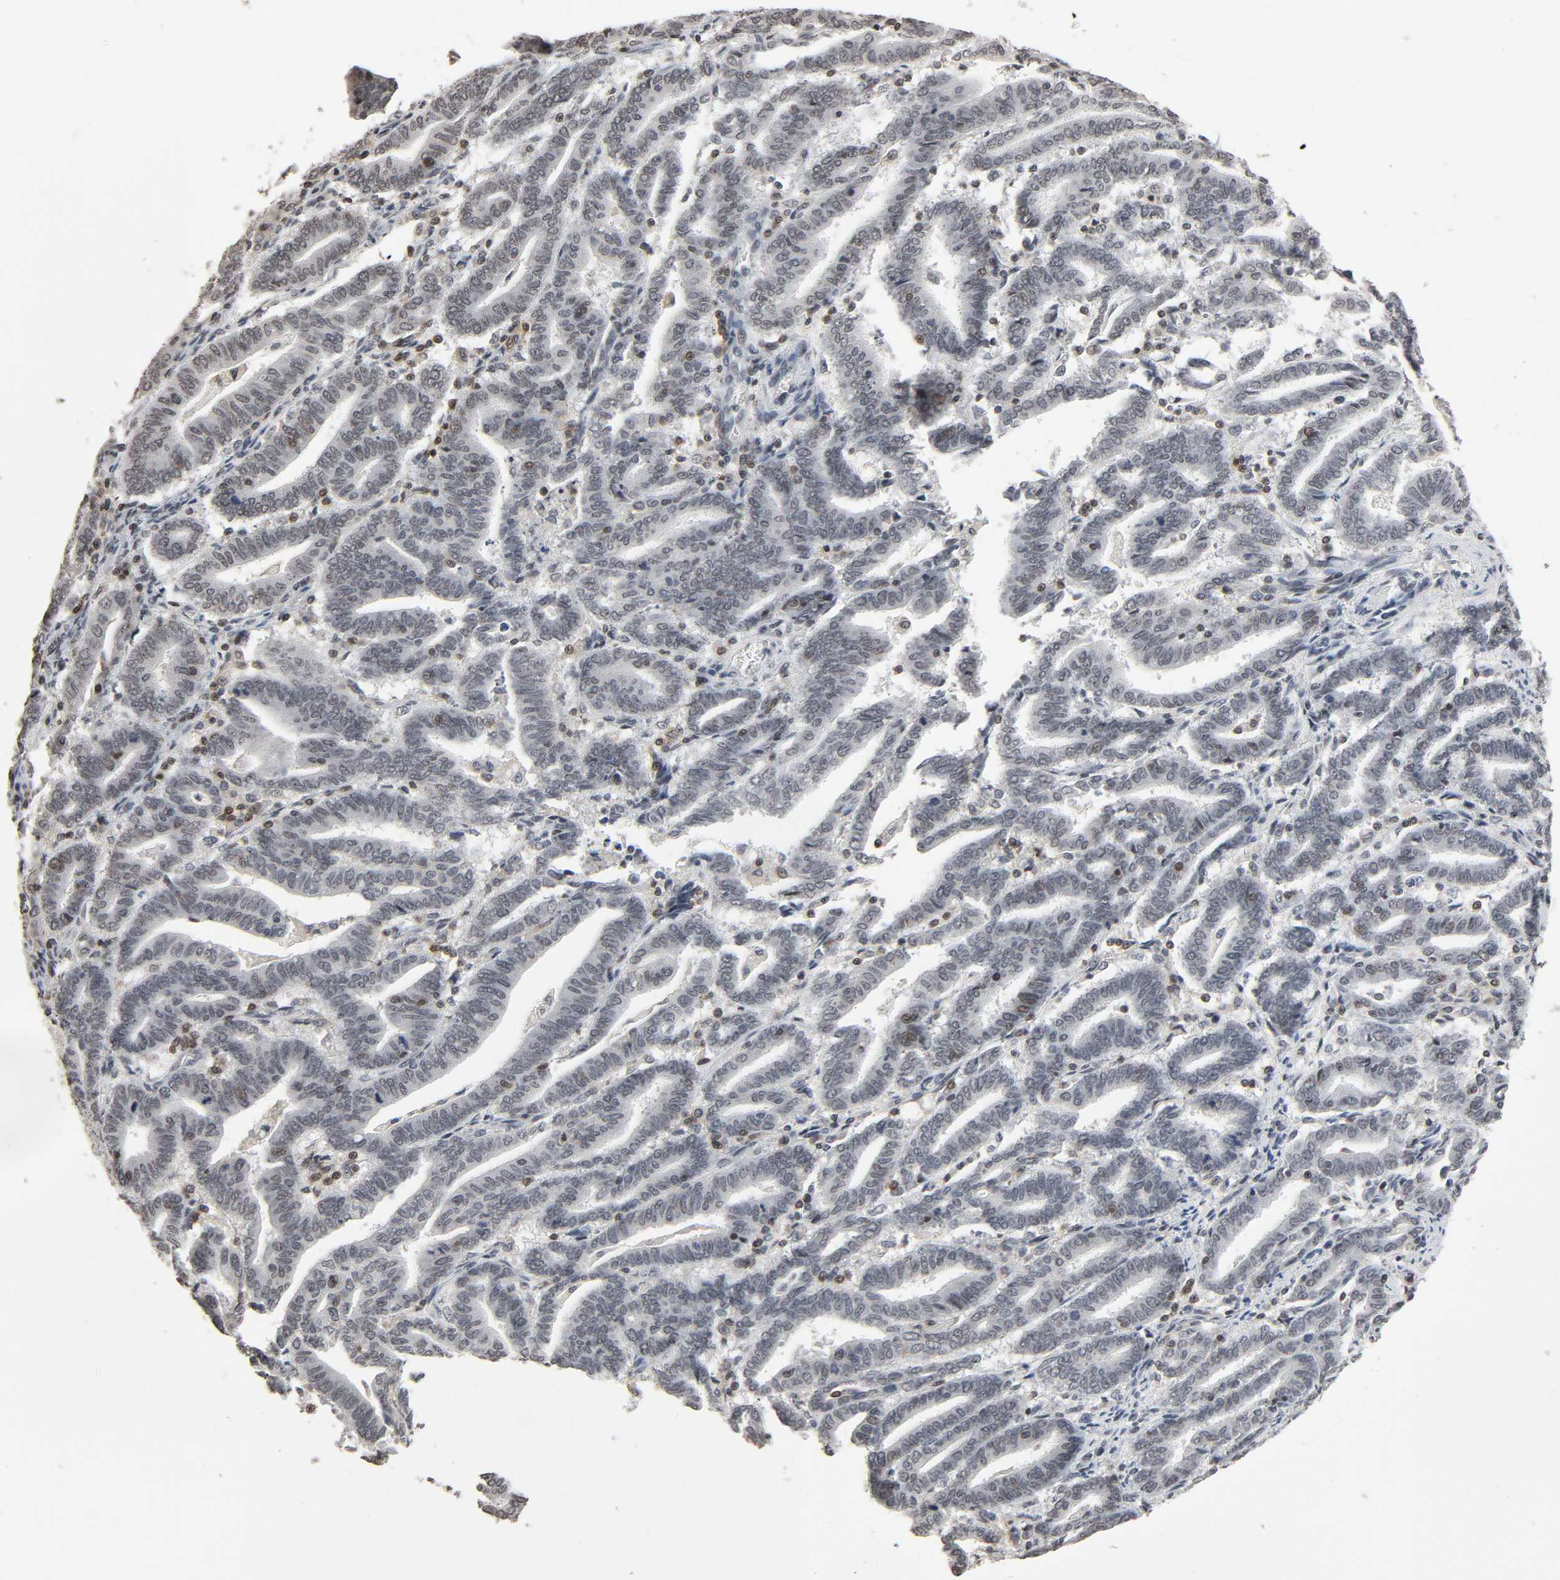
{"staining": {"intensity": "negative", "quantity": "none", "location": "none"}, "tissue": "endometrial cancer", "cell_type": "Tumor cells", "image_type": "cancer", "snomed": [{"axis": "morphology", "description": "Adenocarcinoma, NOS"}, {"axis": "topography", "description": "Uterus"}], "caption": "This photomicrograph is of adenocarcinoma (endometrial) stained with IHC to label a protein in brown with the nuclei are counter-stained blue. There is no positivity in tumor cells.", "gene": "STK4", "patient": {"sex": "female", "age": 83}}